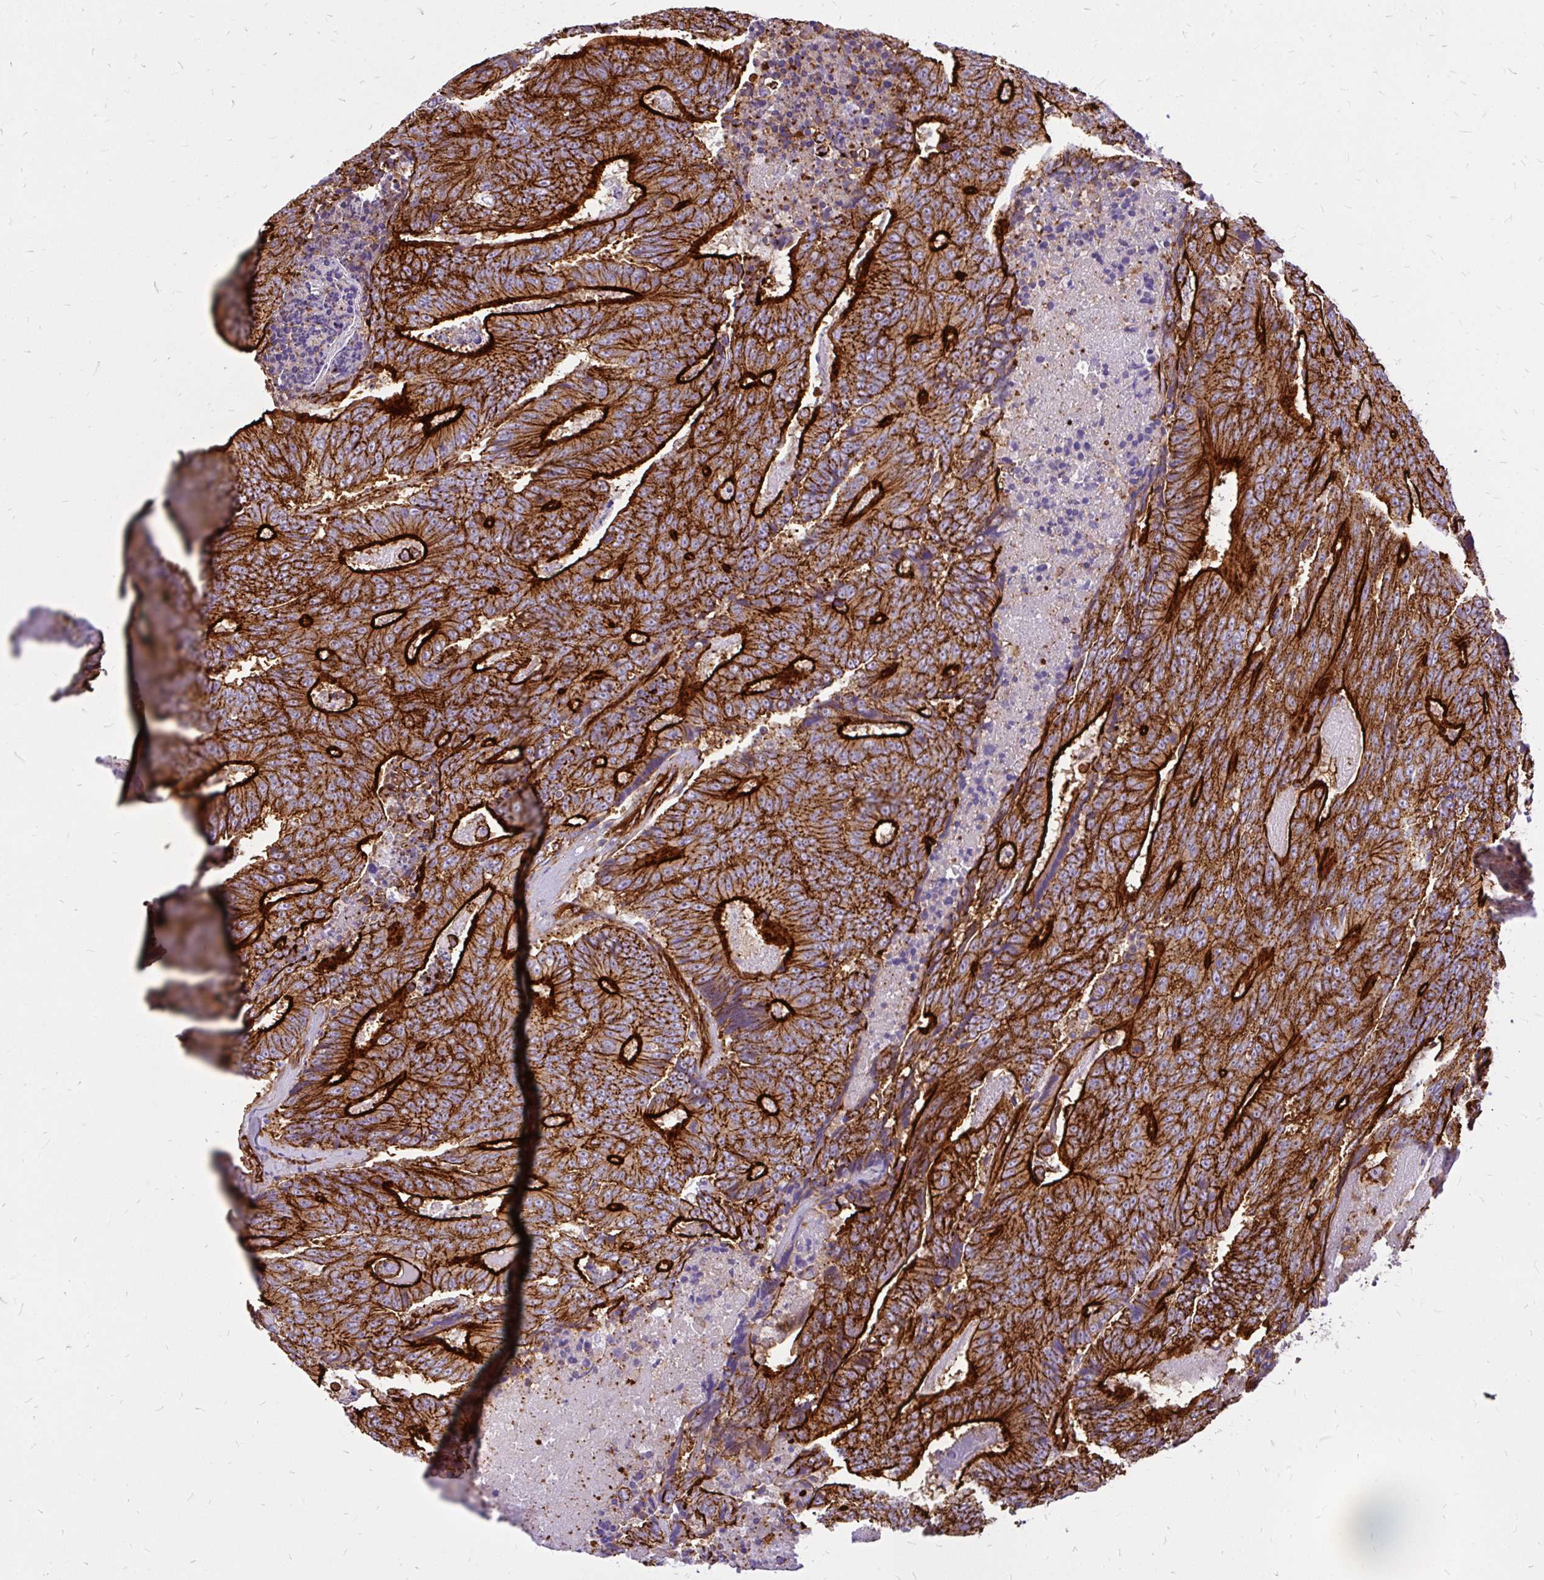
{"staining": {"intensity": "strong", "quantity": ">75%", "location": "cytoplasmic/membranous"}, "tissue": "colorectal cancer", "cell_type": "Tumor cells", "image_type": "cancer", "snomed": [{"axis": "morphology", "description": "Adenocarcinoma, NOS"}, {"axis": "topography", "description": "Colon"}], "caption": "Immunohistochemistry (IHC) of colorectal cancer displays high levels of strong cytoplasmic/membranous staining in approximately >75% of tumor cells. Using DAB (brown) and hematoxylin (blue) stains, captured at high magnification using brightfield microscopy.", "gene": "MAP1LC3B", "patient": {"sex": "male", "age": 83}}